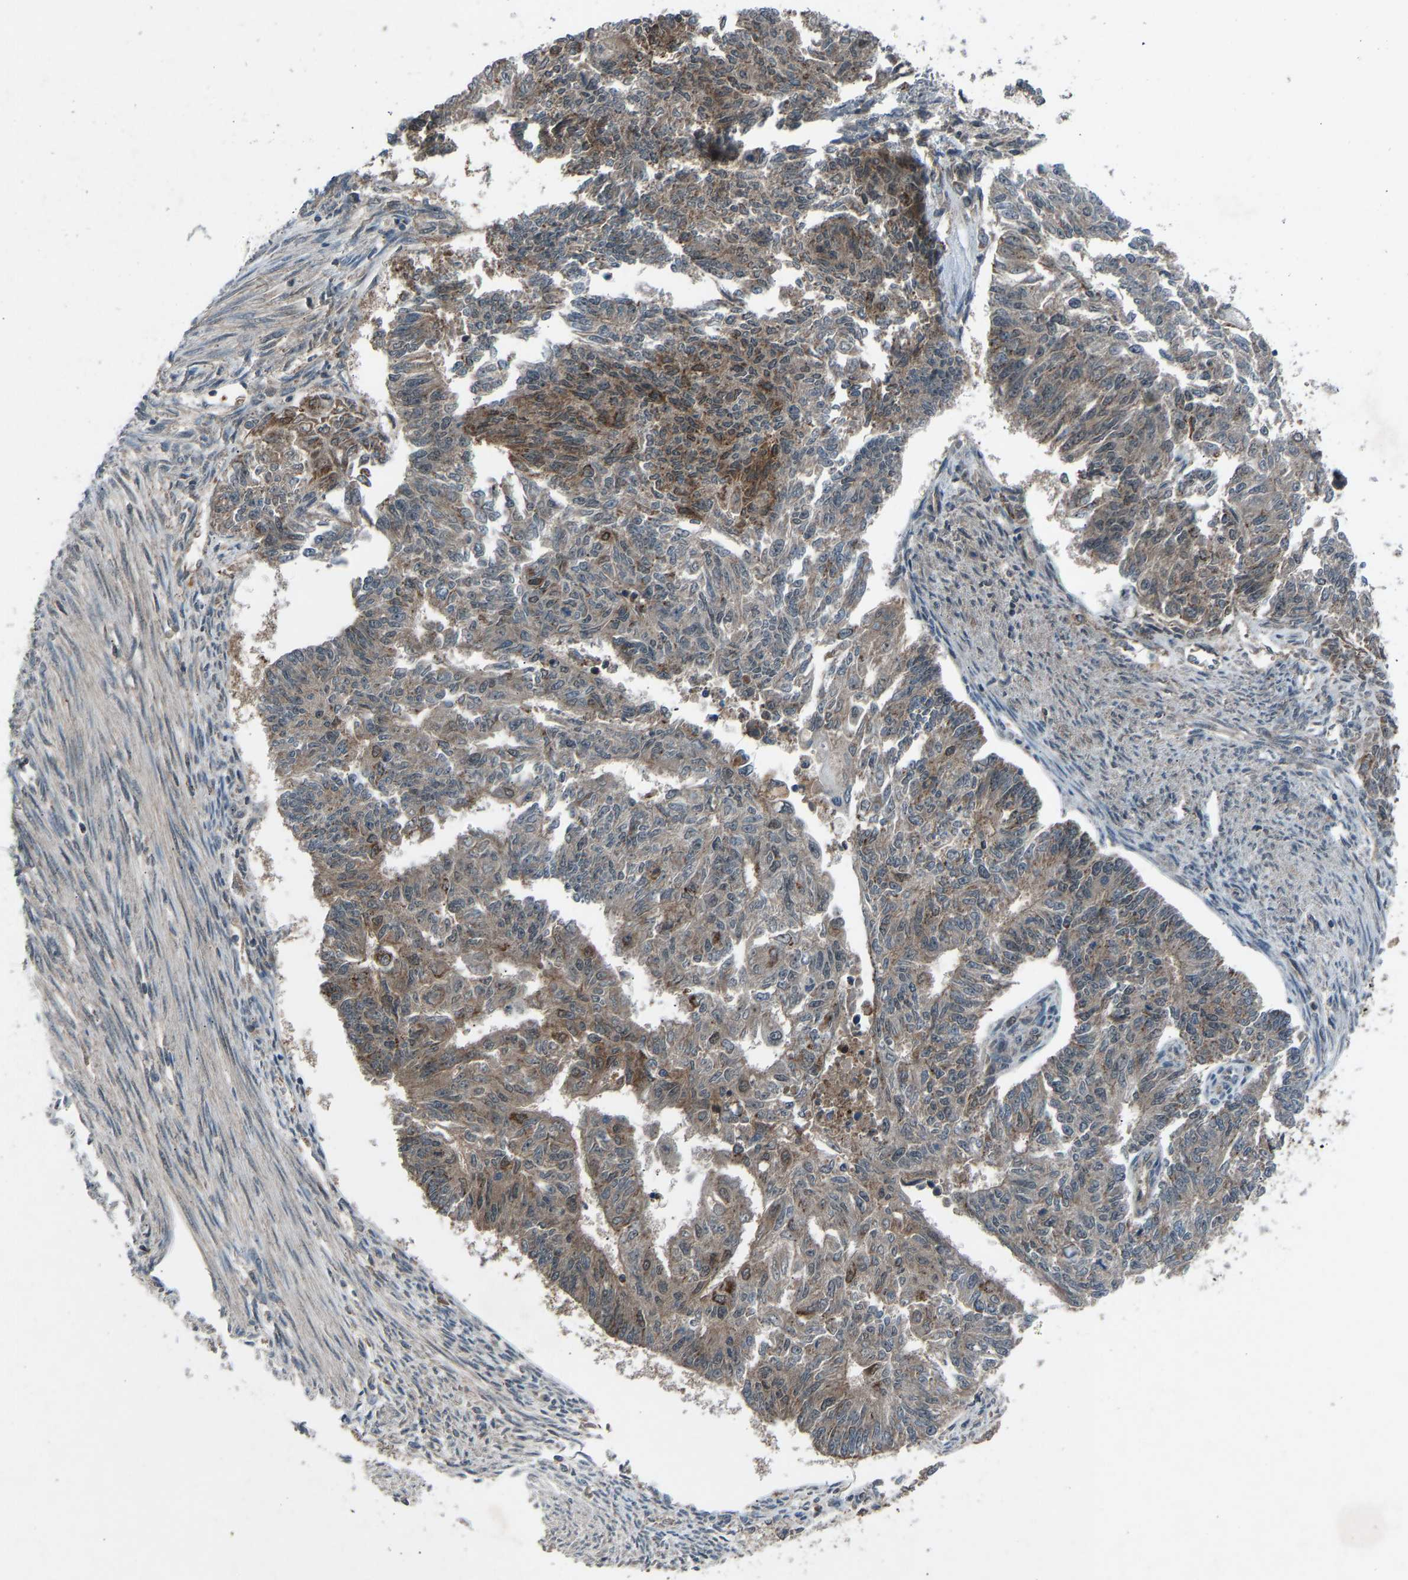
{"staining": {"intensity": "moderate", "quantity": ">75%", "location": "cytoplasmic/membranous"}, "tissue": "endometrial cancer", "cell_type": "Tumor cells", "image_type": "cancer", "snomed": [{"axis": "morphology", "description": "Adenocarcinoma, NOS"}, {"axis": "topography", "description": "Endometrium"}], "caption": "IHC micrograph of neoplastic tissue: endometrial adenocarcinoma stained using immunohistochemistry (IHC) shows medium levels of moderate protein expression localized specifically in the cytoplasmic/membranous of tumor cells, appearing as a cytoplasmic/membranous brown color.", "gene": "SLC43A1", "patient": {"sex": "female", "age": 32}}